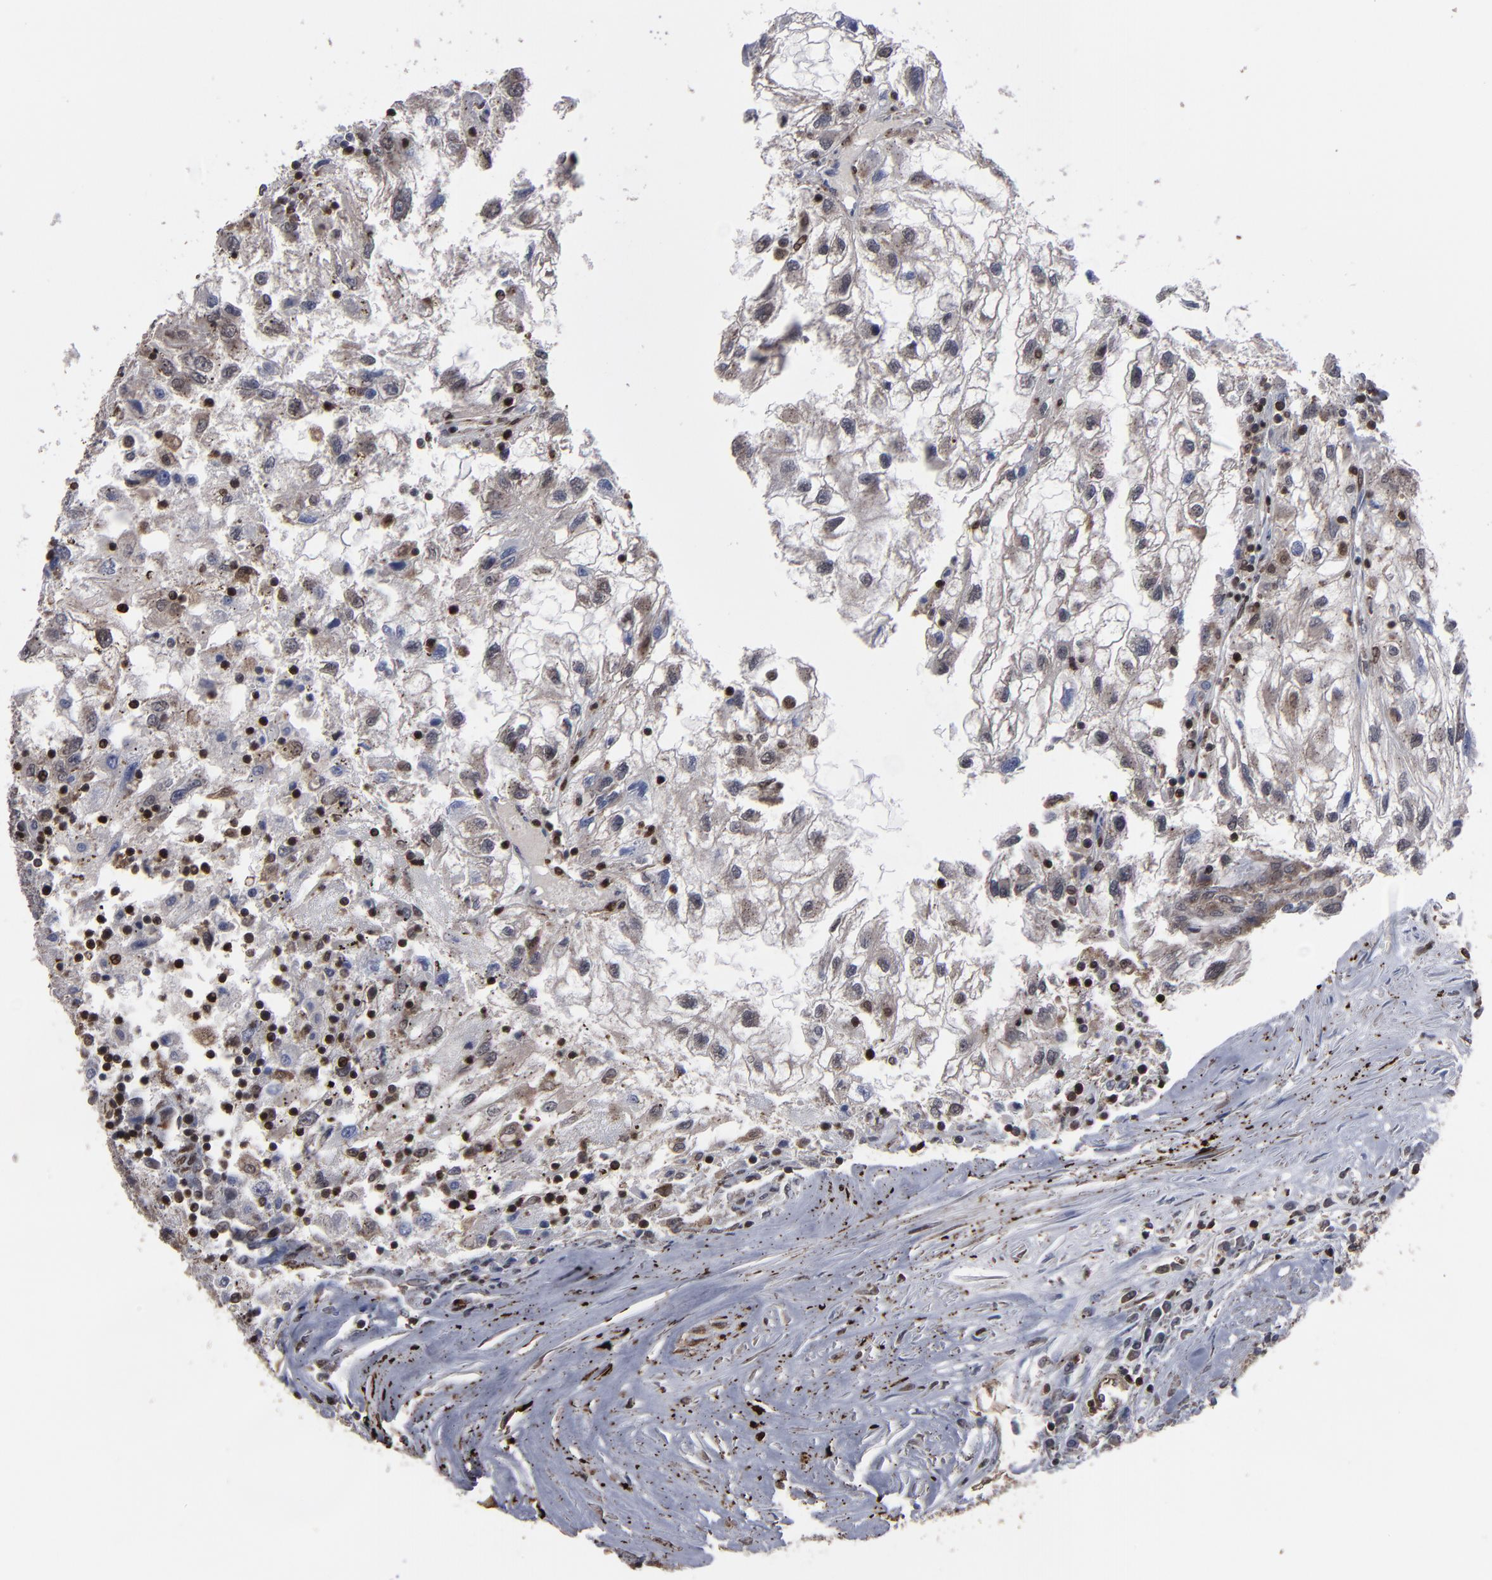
{"staining": {"intensity": "moderate", "quantity": "25%-75%", "location": "cytoplasmic/membranous,nuclear"}, "tissue": "renal cancer", "cell_type": "Tumor cells", "image_type": "cancer", "snomed": [{"axis": "morphology", "description": "Normal tissue, NOS"}, {"axis": "morphology", "description": "Adenocarcinoma, NOS"}, {"axis": "topography", "description": "Kidney"}], "caption": "Moderate cytoplasmic/membranous and nuclear staining for a protein is appreciated in approximately 25%-75% of tumor cells of renal cancer (adenocarcinoma) using immunohistochemistry (IHC).", "gene": "KIAA2026", "patient": {"sex": "male", "age": 71}}